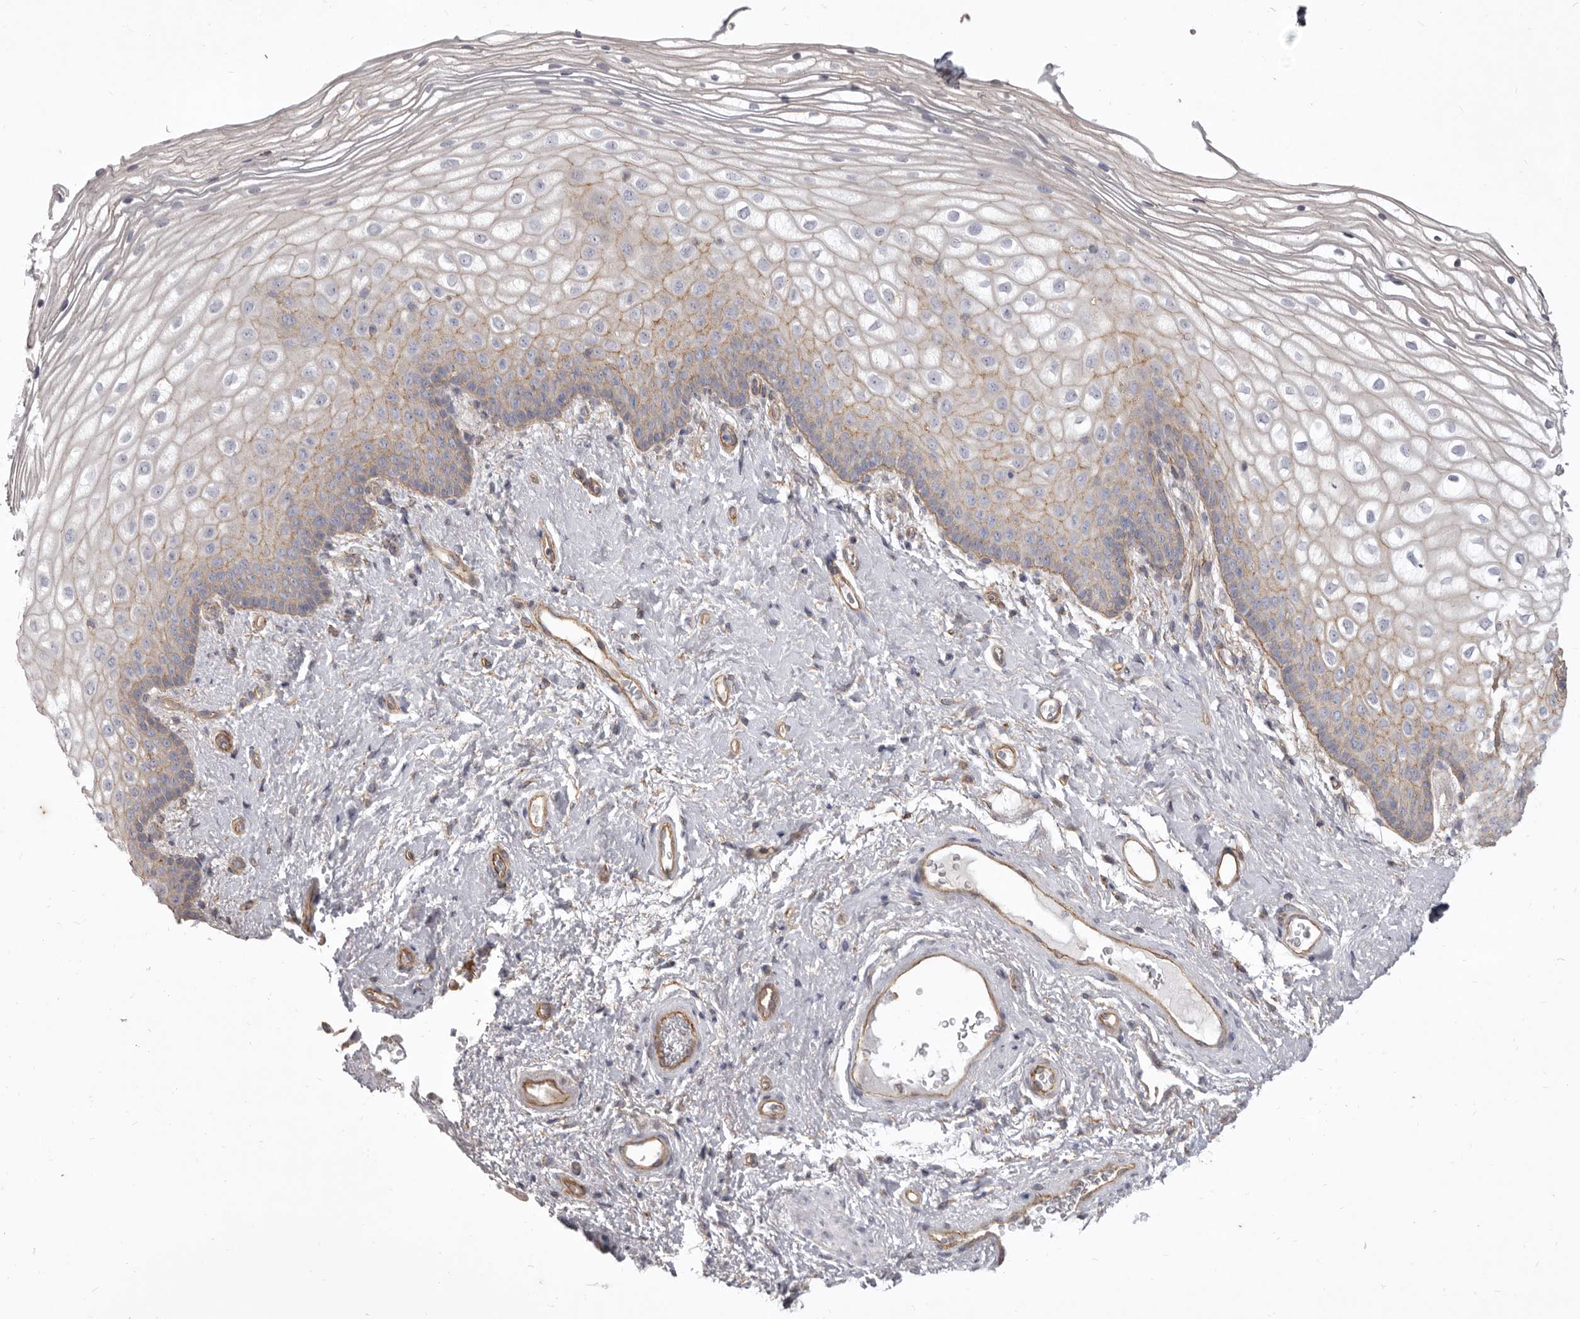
{"staining": {"intensity": "weak", "quantity": "<25%", "location": "cytoplasmic/membranous"}, "tissue": "vagina", "cell_type": "Squamous epithelial cells", "image_type": "normal", "snomed": [{"axis": "morphology", "description": "Normal tissue, NOS"}, {"axis": "topography", "description": "Vagina"}], "caption": "The histopathology image demonstrates no significant positivity in squamous epithelial cells of vagina.", "gene": "P2RX6", "patient": {"sex": "female", "age": 60}}